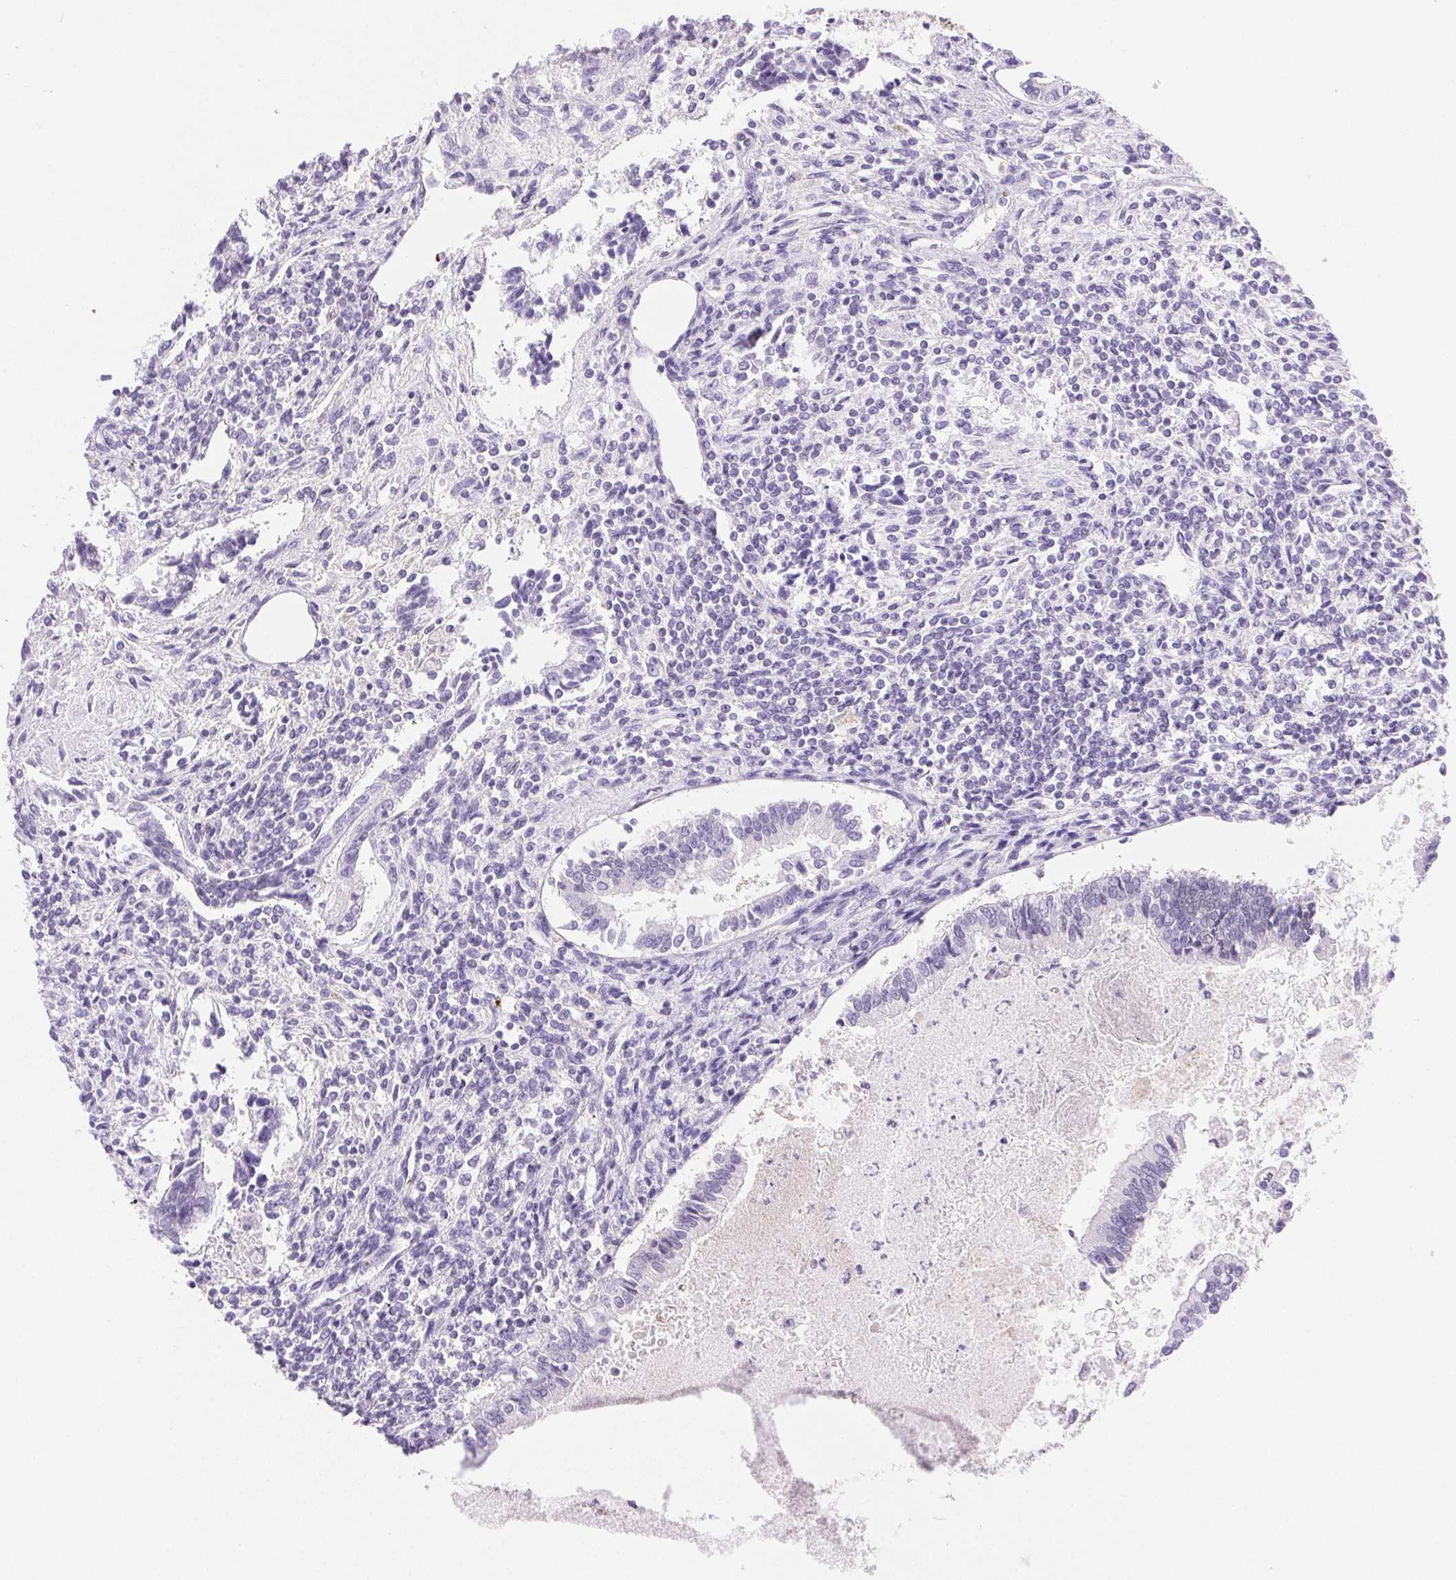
{"staining": {"intensity": "negative", "quantity": "none", "location": "none"}, "tissue": "testis cancer", "cell_type": "Tumor cells", "image_type": "cancer", "snomed": [{"axis": "morphology", "description": "Carcinoma, Embryonal, NOS"}, {"axis": "topography", "description": "Testis"}], "caption": "The IHC image has no significant expression in tumor cells of testis cancer tissue.", "gene": "FGA", "patient": {"sex": "male", "age": 37}}